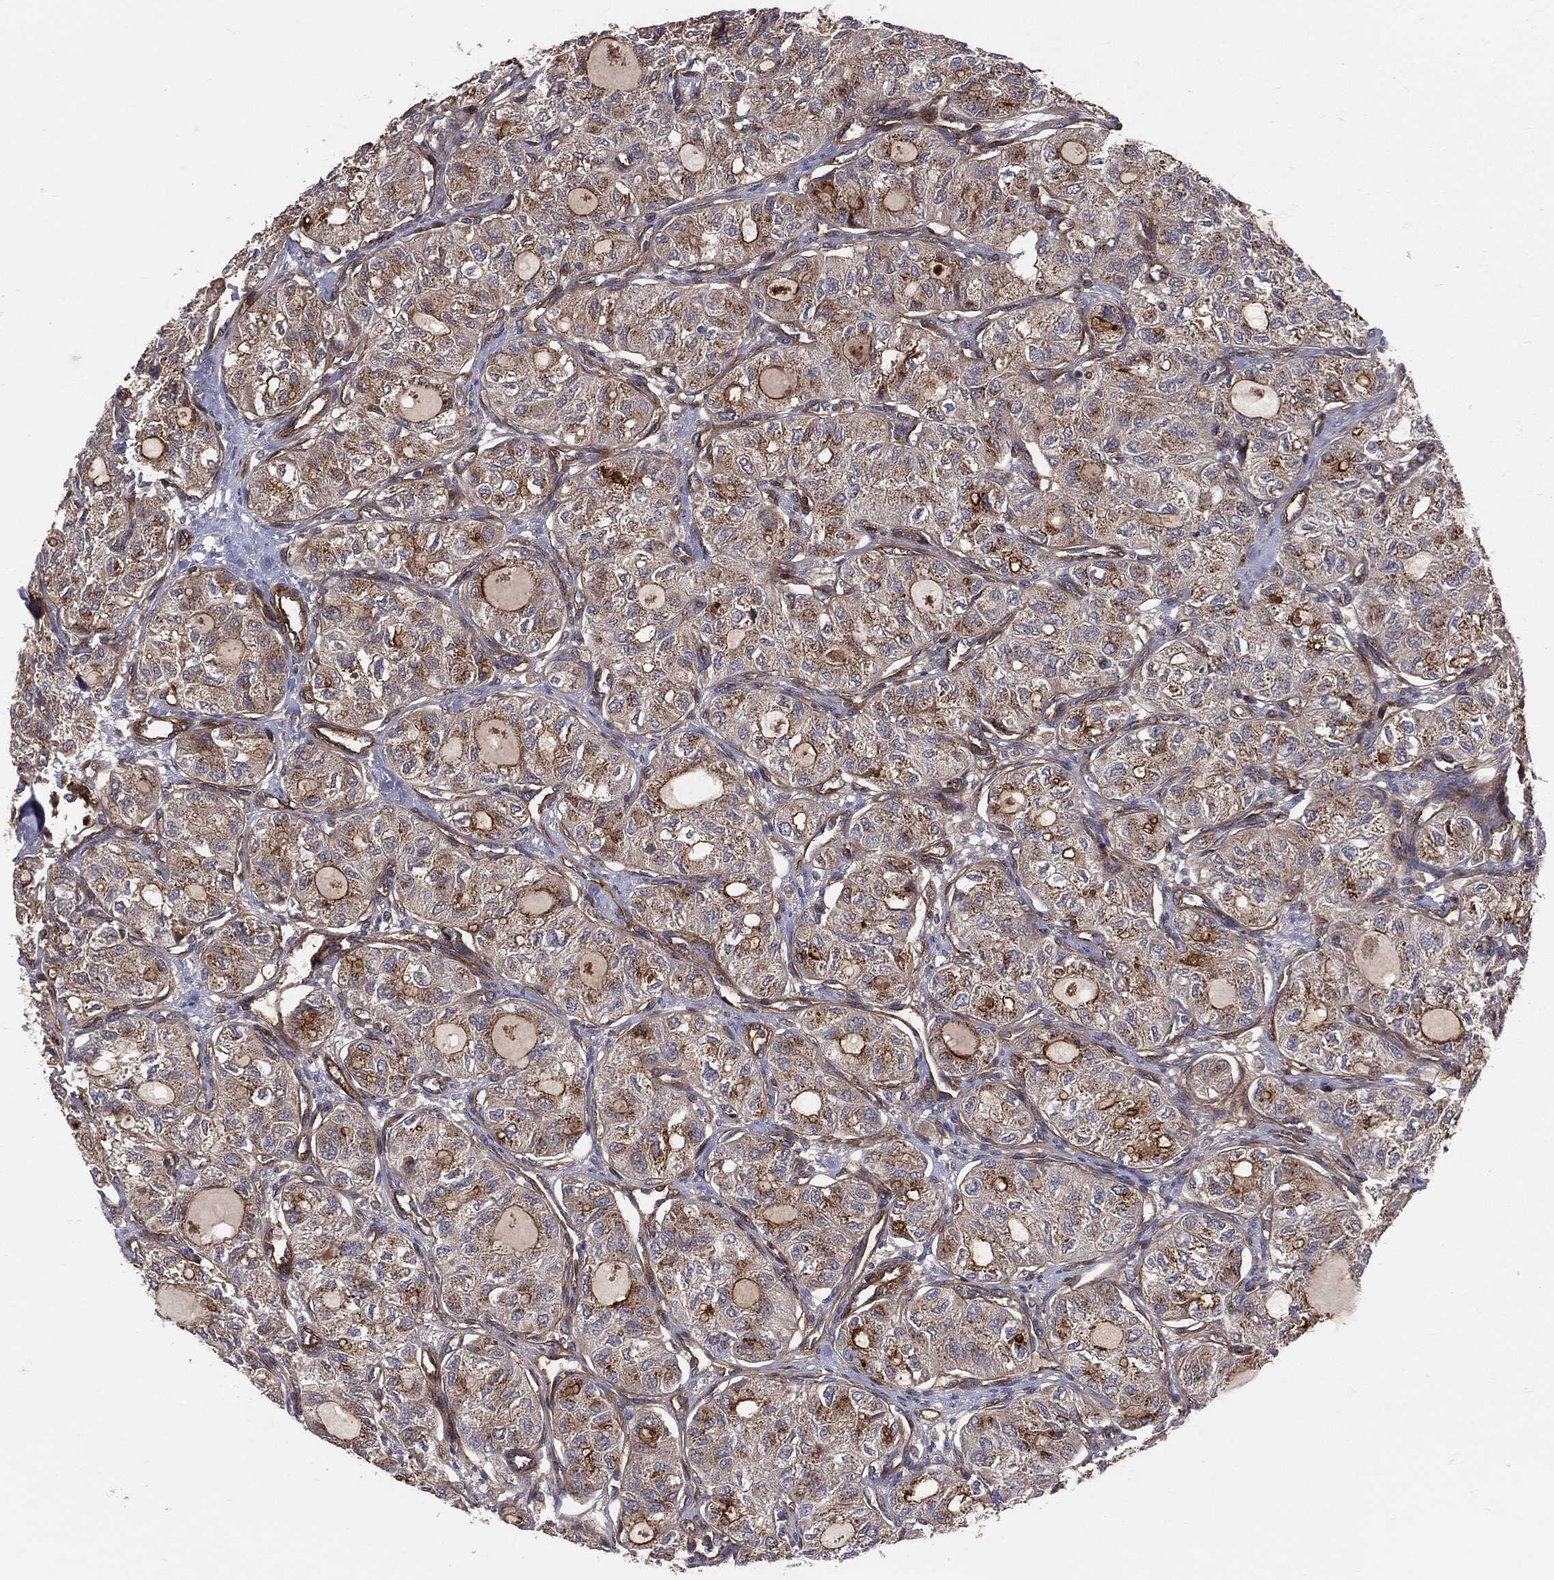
{"staining": {"intensity": "moderate", "quantity": ">75%", "location": "cytoplasmic/membranous"}, "tissue": "thyroid cancer", "cell_type": "Tumor cells", "image_type": "cancer", "snomed": [{"axis": "morphology", "description": "Follicular adenoma carcinoma, NOS"}, {"axis": "topography", "description": "Thyroid gland"}], "caption": "Thyroid cancer (follicular adenoma carcinoma) tissue exhibits moderate cytoplasmic/membranous expression in about >75% of tumor cells", "gene": "ENTPD1", "patient": {"sex": "male", "age": 75}}